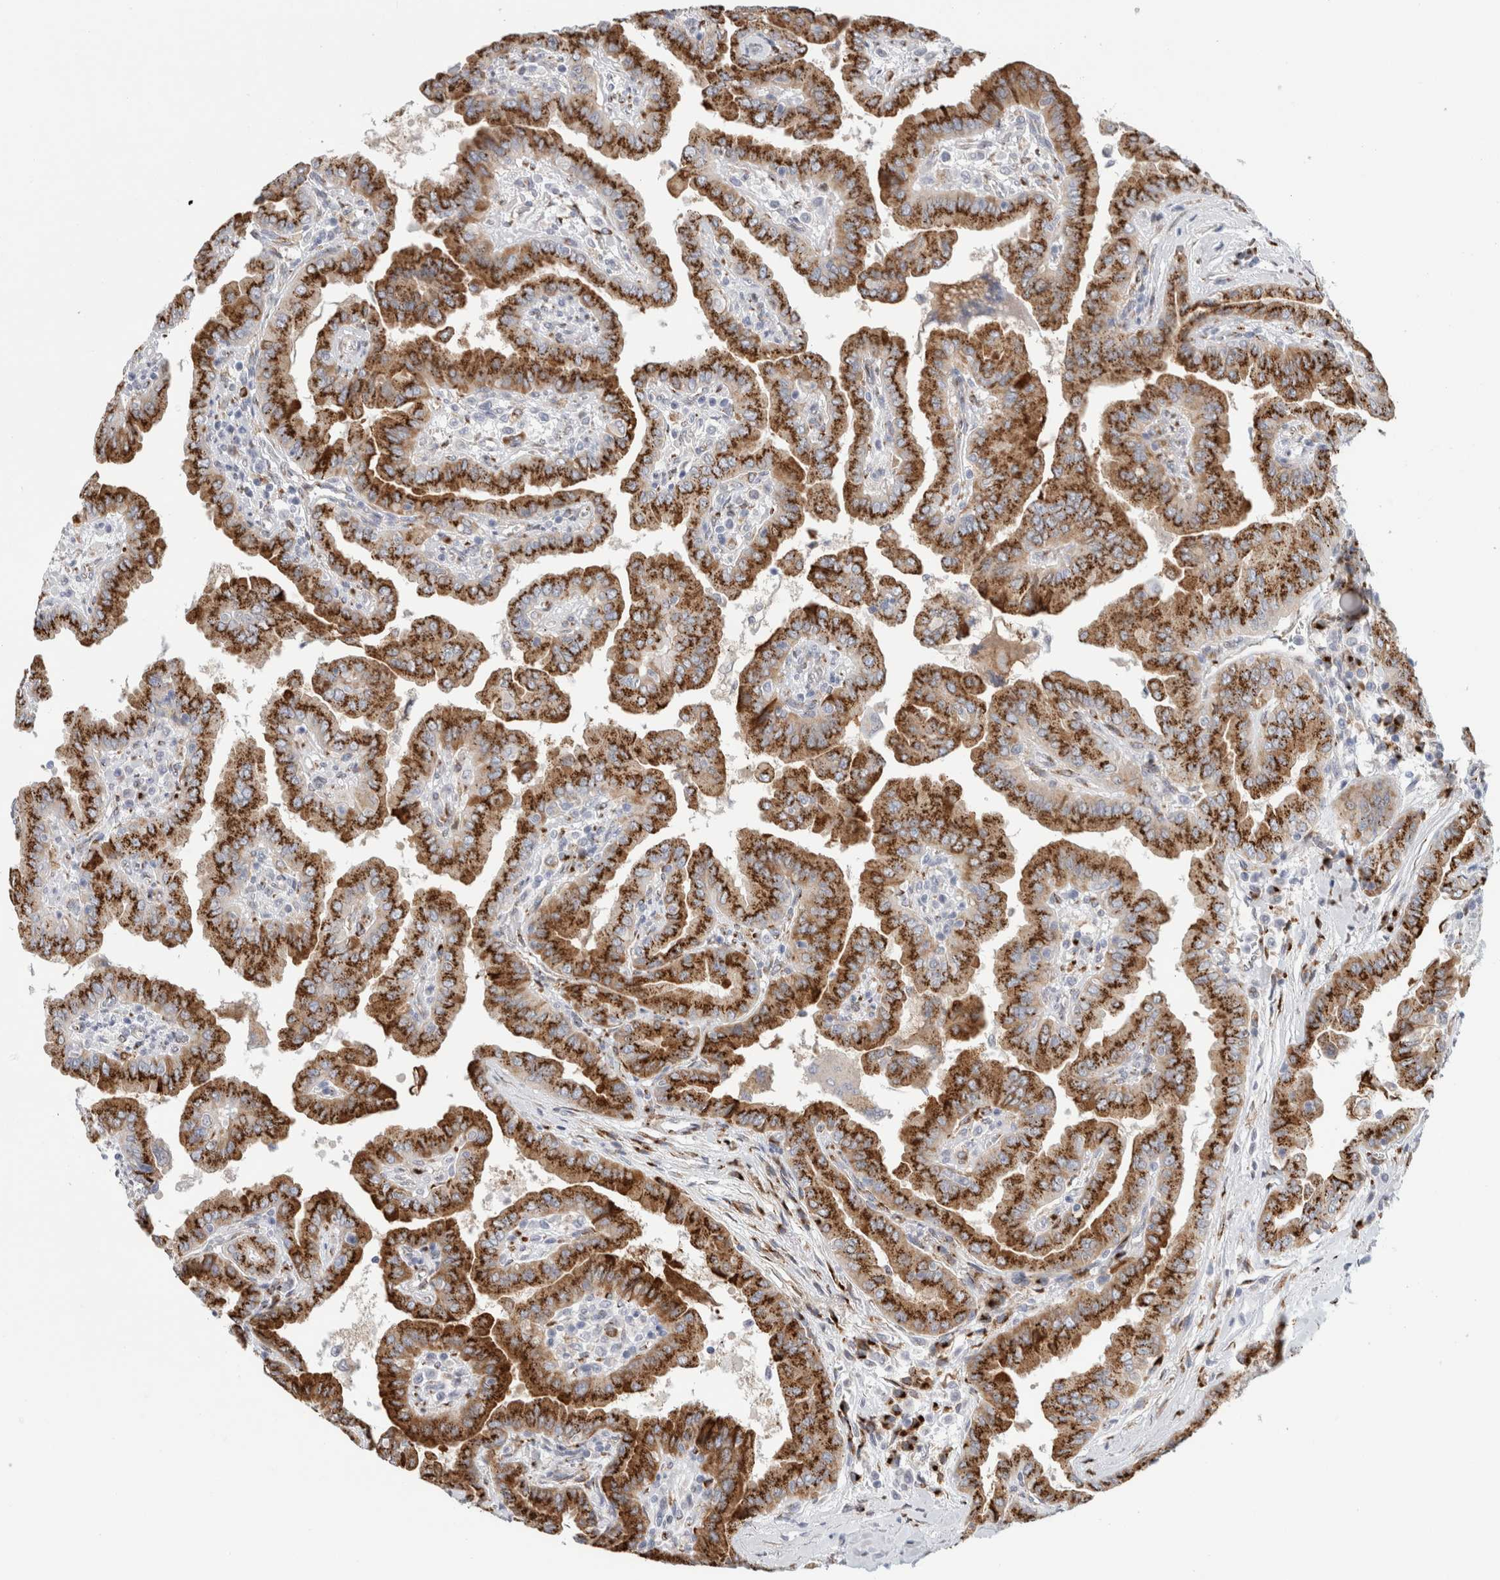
{"staining": {"intensity": "strong", "quantity": ">75%", "location": "cytoplasmic/membranous"}, "tissue": "thyroid cancer", "cell_type": "Tumor cells", "image_type": "cancer", "snomed": [{"axis": "morphology", "description": "Papillary adenocarcinoma, NOS"}, {"axis": "topography", "description": "Thyroid gland"}], "caption": "Protein staining by immunohistochemistry (IHC) exhibits strong cytoplasmic/membranous staining in about >75% of tumor cells in thyroid cancer. (Stains: DAB in brown, nuclei in blue, Microscopy: brightfield microscopy at high magnification).", "gene": "MCFD2", "patient": {"sex": "male", "age": 33}}